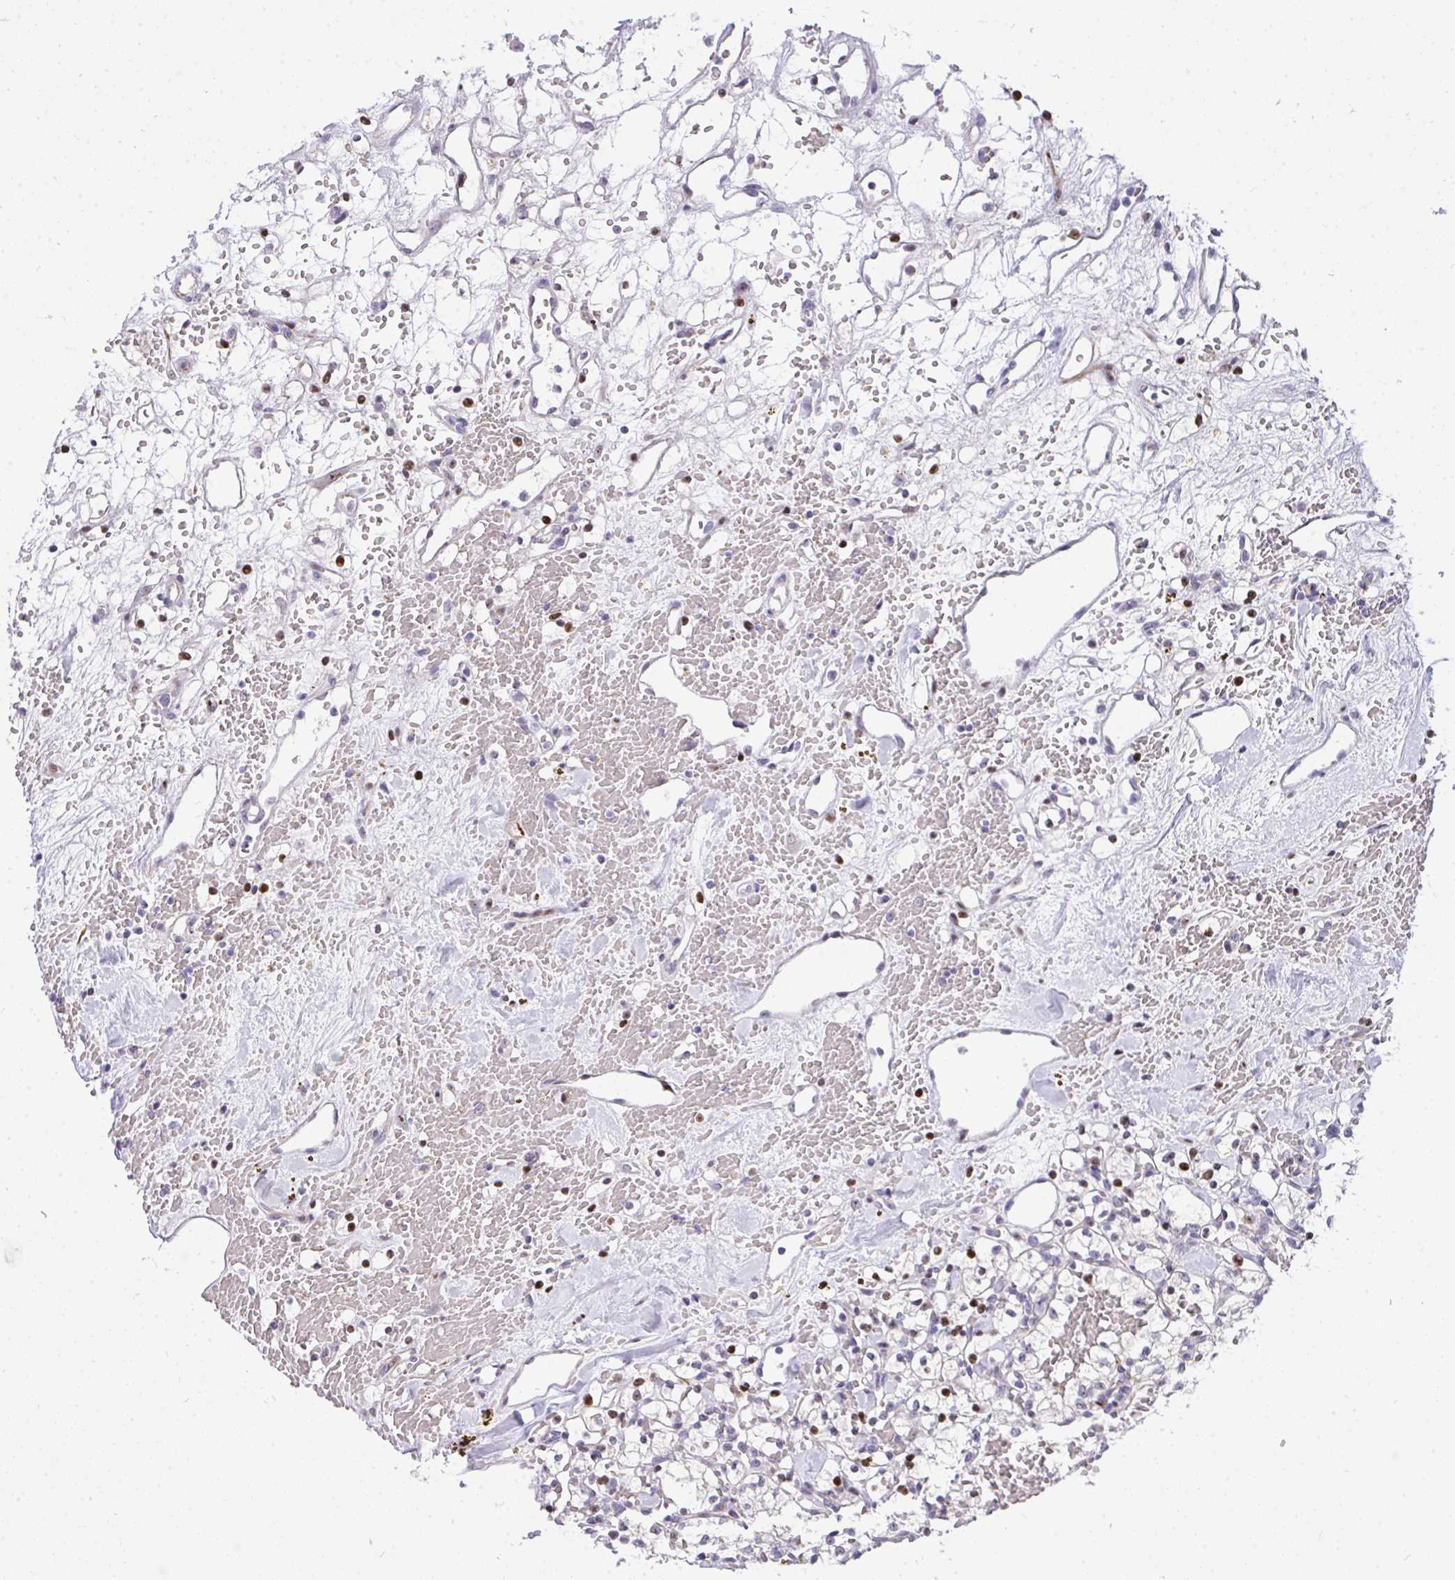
{"staining": {"intensity": "moderate", "quantity": "25%-75%", "location": "nuclear"}, "tissue": "renal cancer", "cell_type": "Tumor cells", "image_type": "cancer", "snomed": [{"axis": "morphology", "description": "Adenocarcinoma, NOS"}, {"axis": "topography", "description": "Kidney"}], "caption": "Immunohistochemistry photomicrograph of neoplastic tissue: human renal cancer (adenocarcinoma) stained using immunohistochemistry exhibits medium levels of moderate protein expression localized specifically in the nuclear of tumor cells, appearing as a nuclear brown color.", "gene": "PLPPR3", "patient": {"sex": "female", "age": 60}}